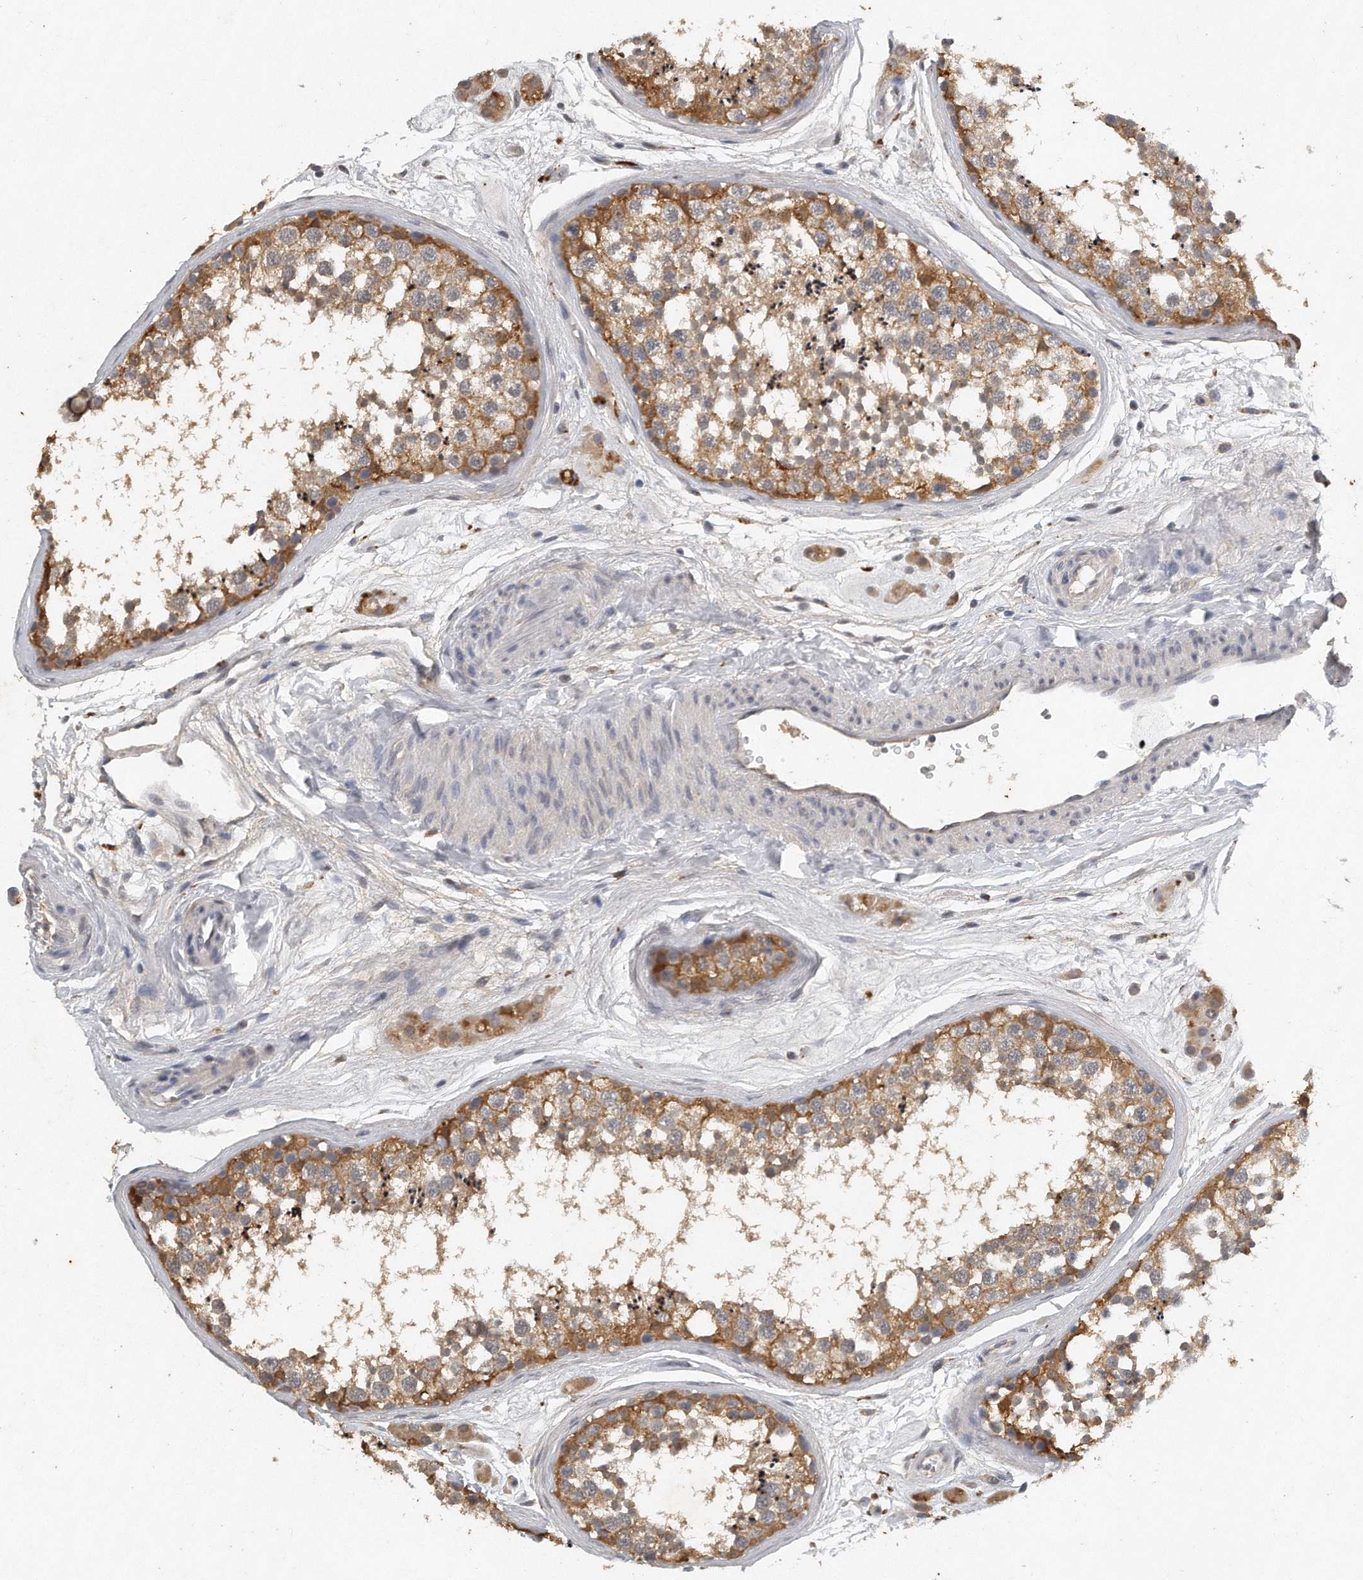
{"staining": {"intensity": "moderate", "quantity": ">75%", "location": "cytoplasmic/membranous"}, "tissue": "testis", "cell_type": "Cells in seminiferous ducts", "image_type": "normal", "snomed": [{"axis": "morphology", "description": "Normal tissue, NOS"}, {"axis": "topography", "description": "Testis"}], "caption": "Human testis stained for a protein (brown) reveals moderate cytoplasmic/membranous positive staining in about >75% of cells in seminiferous ducts.", "gene": "CAMK1", "patient": {"sex": "male", "age": 56}}